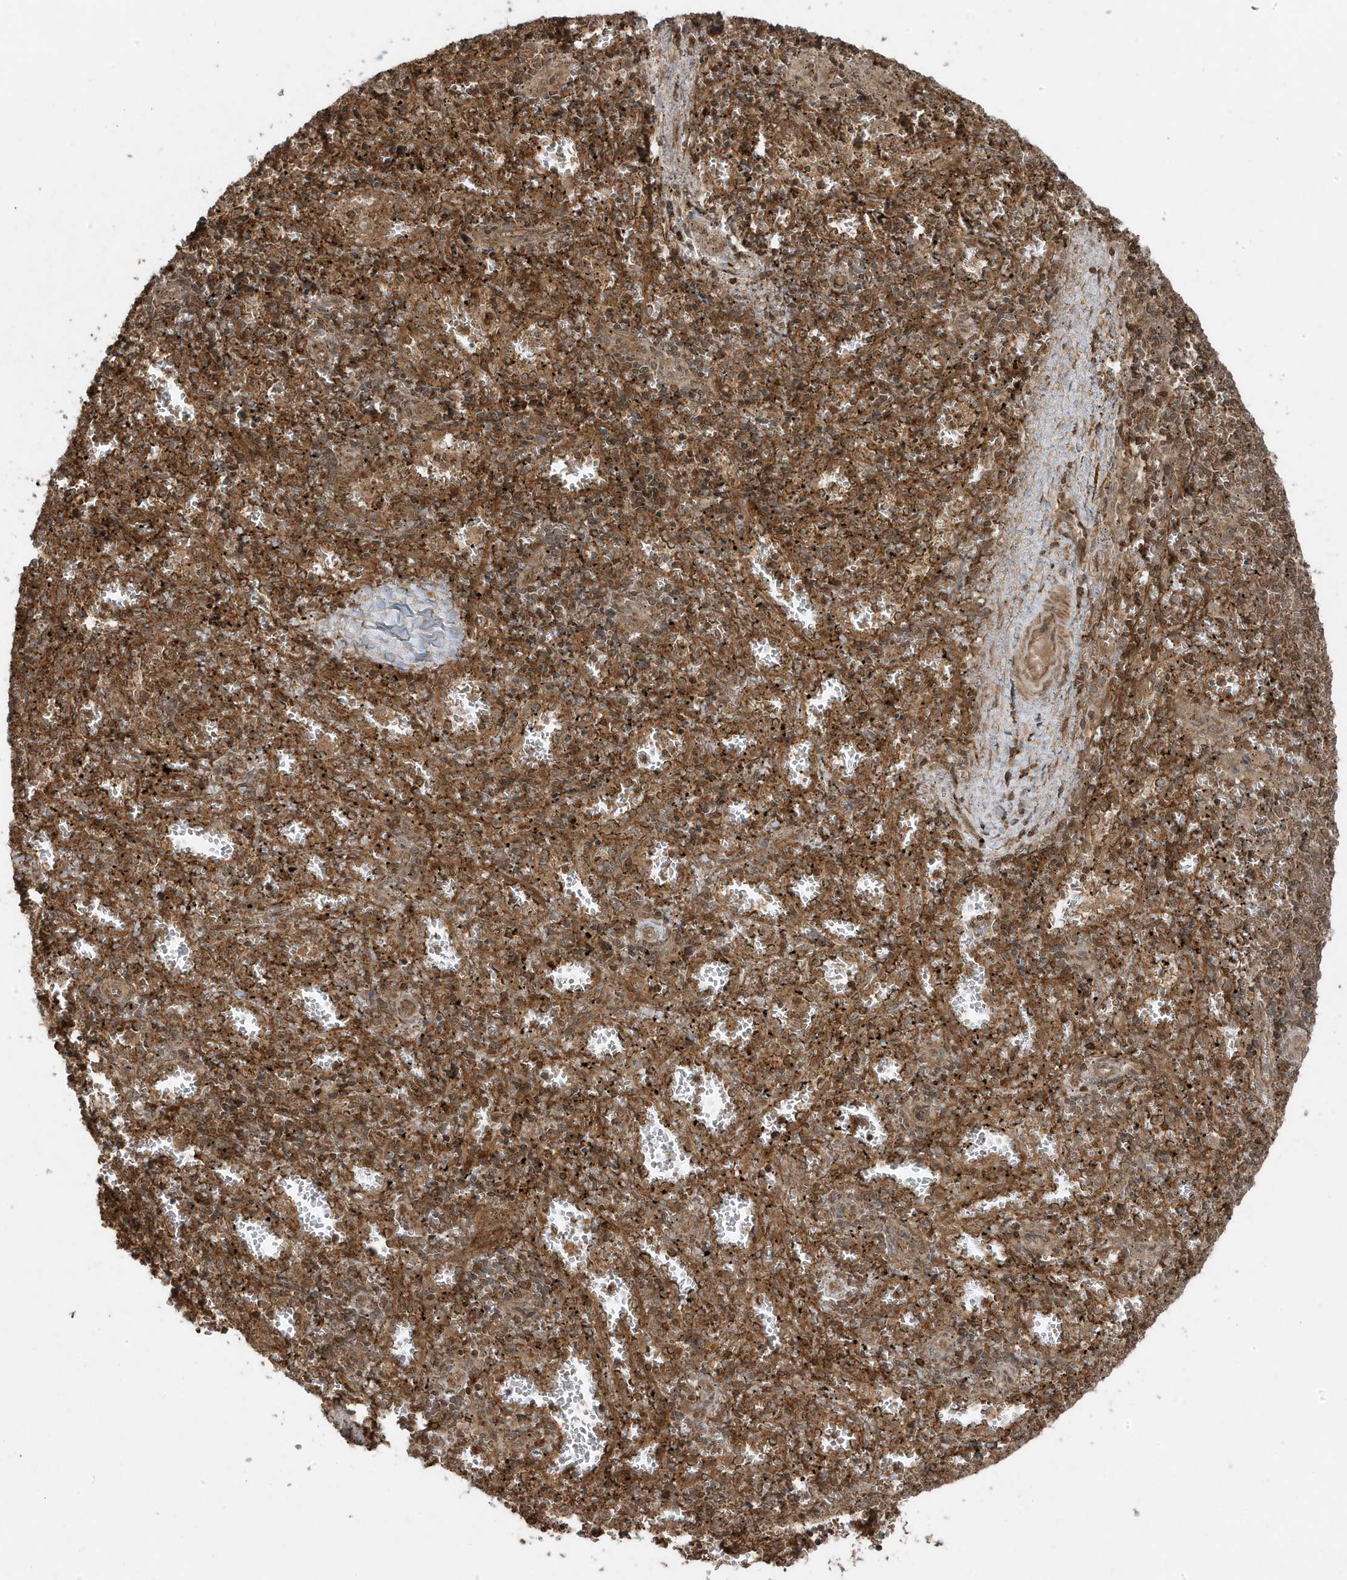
{"staining": {"intensity": "moderate", "quantity": ">75%", "location": "cytoplasmic/membranous,nuclear"}, "tissue": "spleen", "cell_type": "Cells in red pulp", "image_type": "normal", "snomed": [{"axis": "morphology", "description": "Normal tissue, NOS"}, {"axis": "topography", "description": "Spleen"}], "caption": "Protein analysis of unremarkable spleen displays moderate cytoplasmic/membranous,nuclear positivity in approximately >75% of cells in red pulp.", "gene": "ASAP1", "patient": {"sex": "male", "age": 11}}